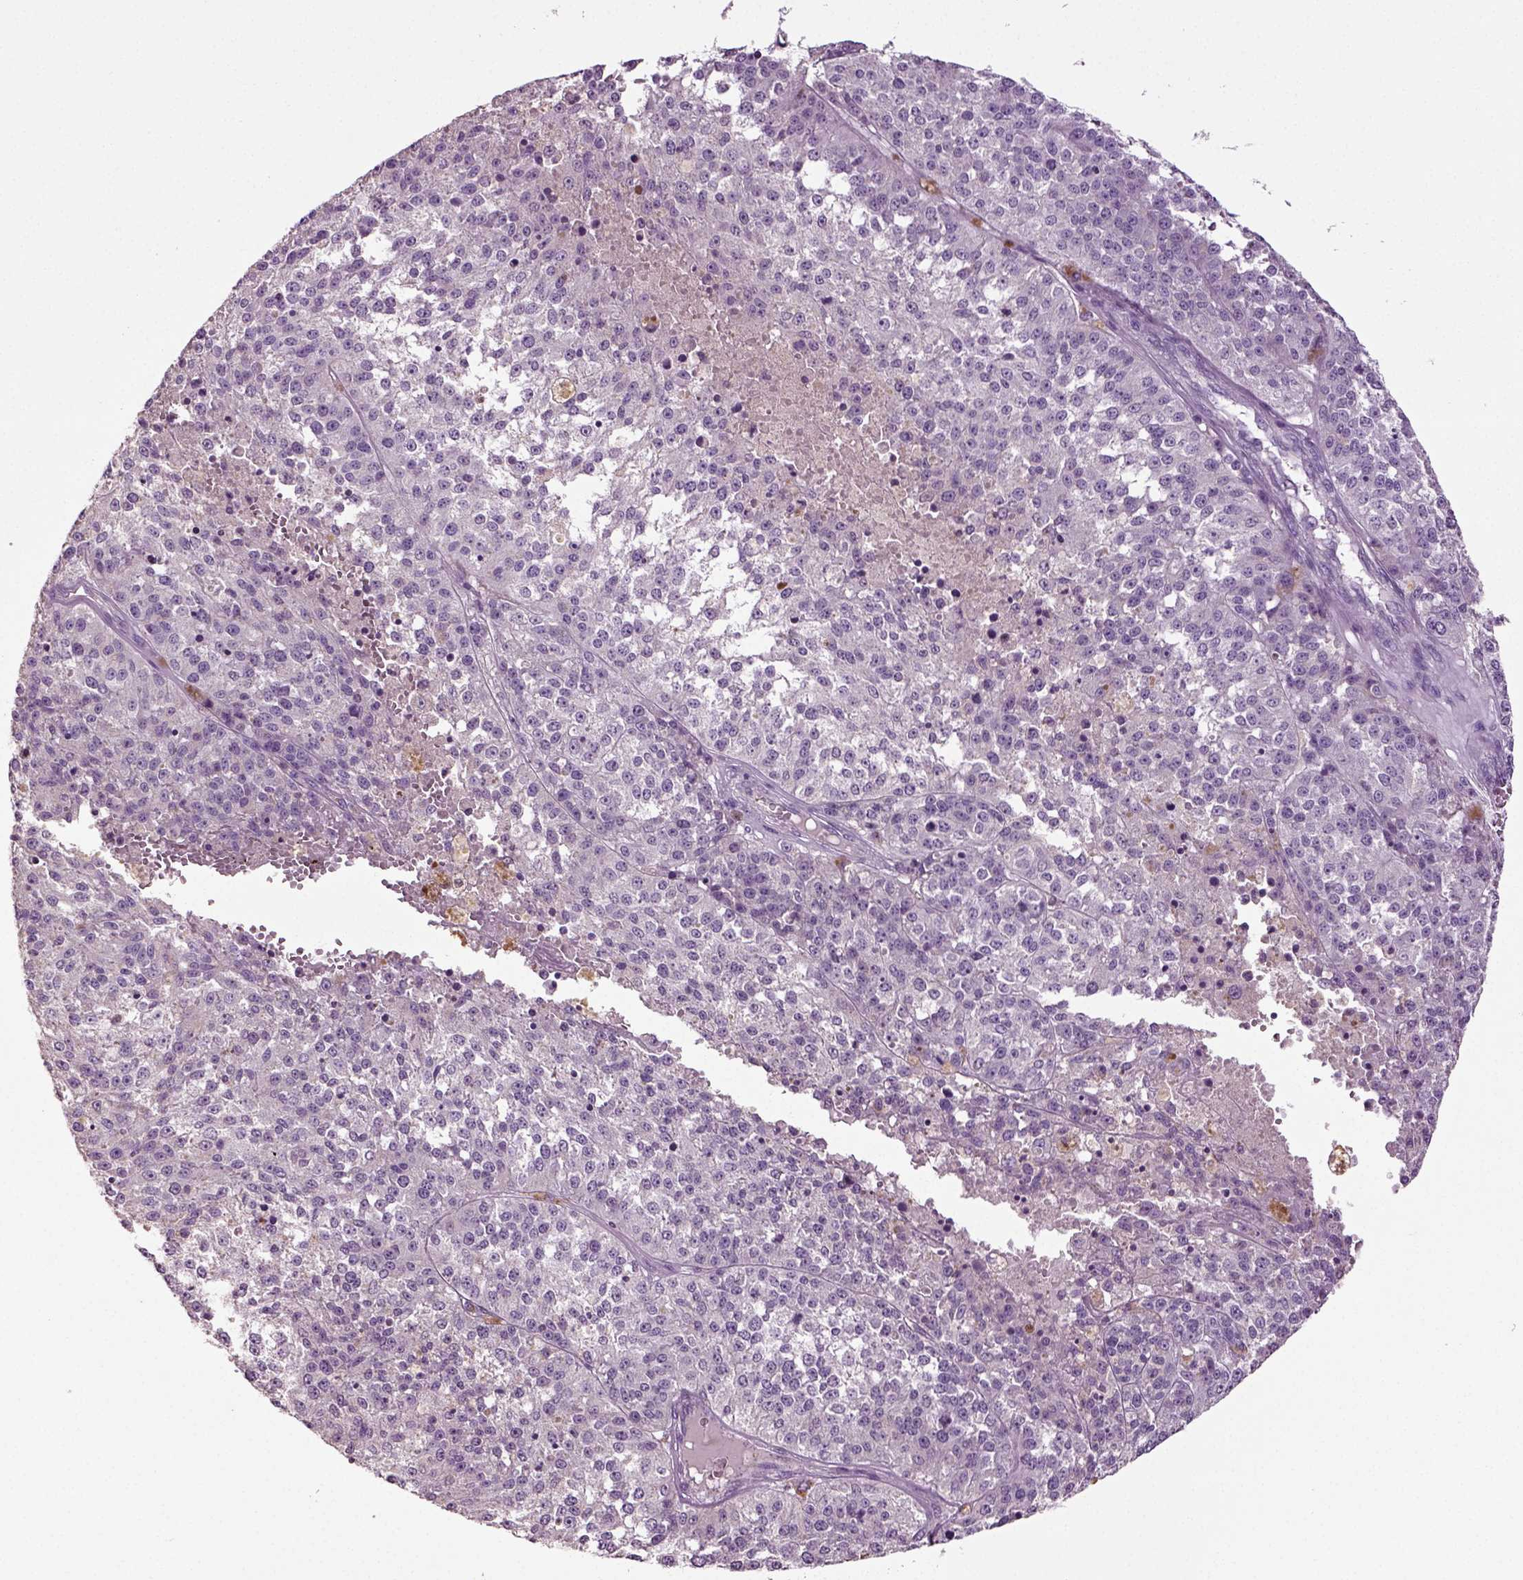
{"staining": {"intensity": "negative", "quantity": "none", "location": "none"}, "tissue": "melanoma", "cell_type": "Tumor cells", "image_type": "cancer", "snomed": [{"axis": "morphology", "description": "Malignant melanoma, Metastatic site"}, {"axis": "topography", "description": "Lymph node"}], "caption": "This is a image of immunohistochemistry staining of malignant melanoma (metastatic site), which shows no positivity in tumor cells. (DAB (3,3'-diaminobenzidine) immunohistochemistry visualized using brightfield microscopy, high magnification).", "gene": "DEFB118", "patient": {"sex": "female", "age": 64}}